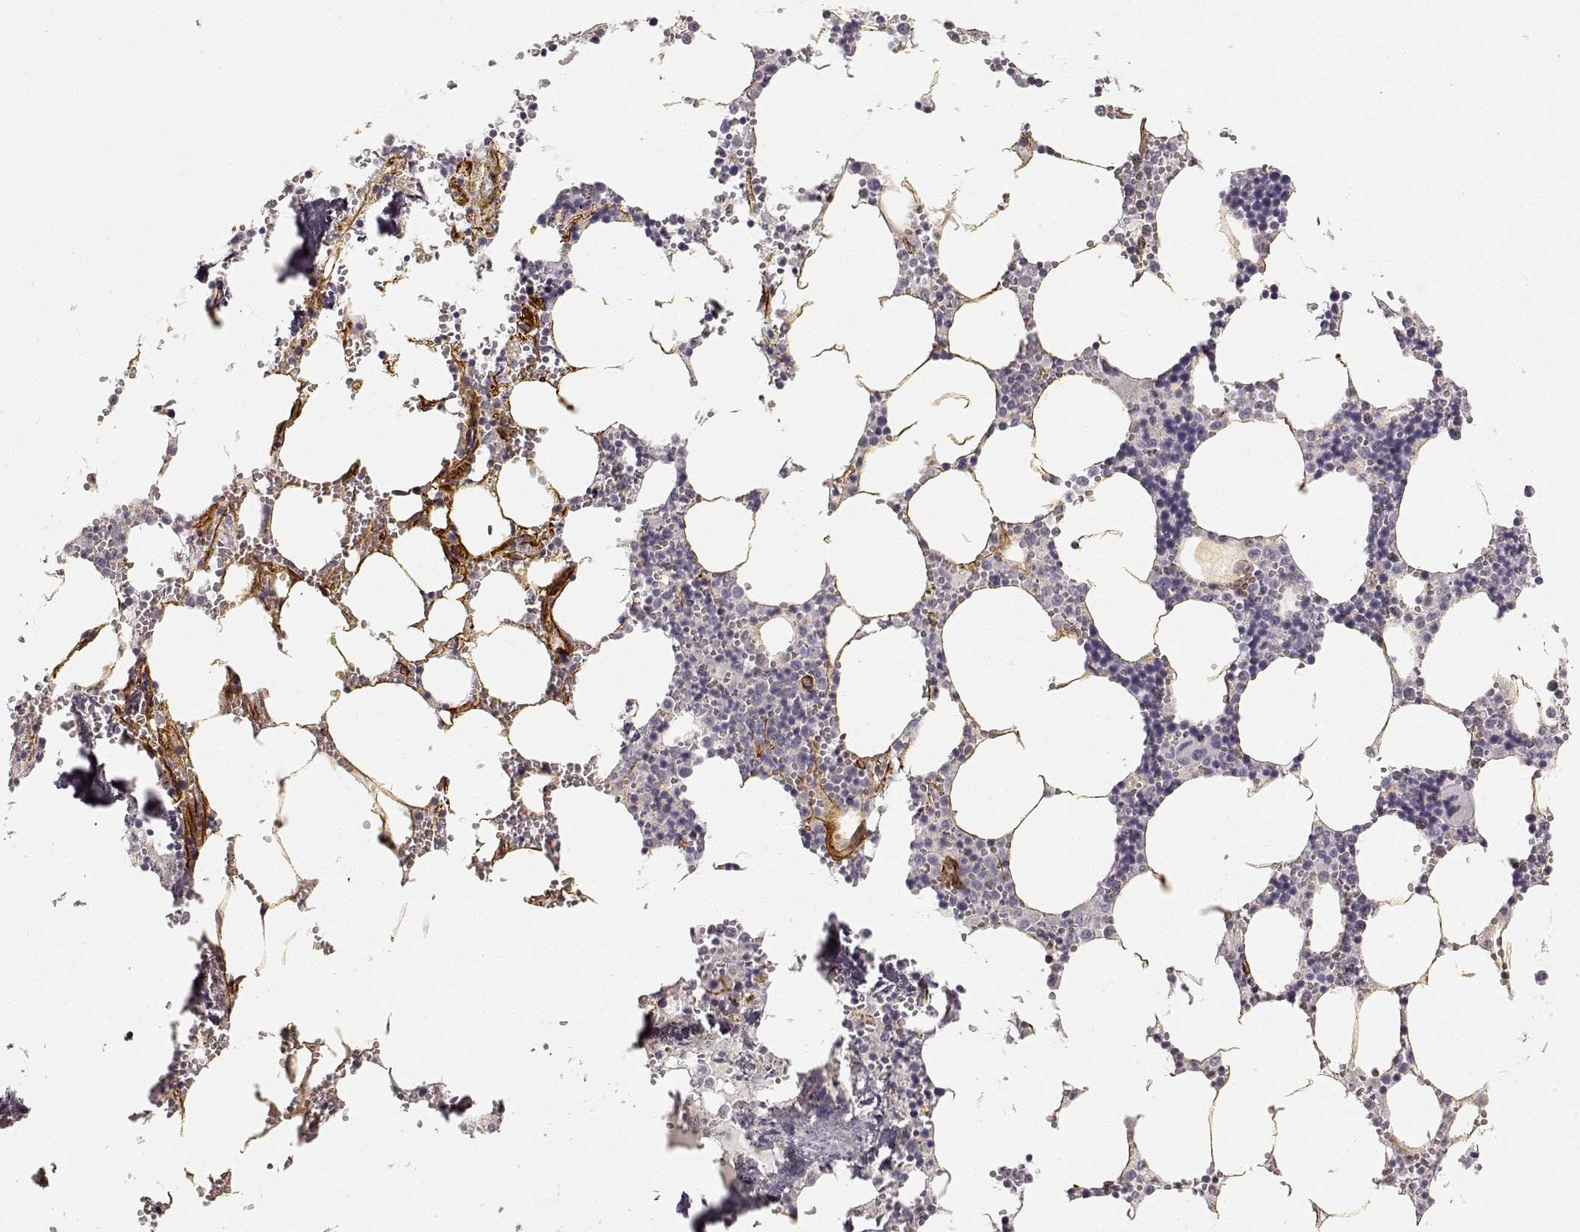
{"staining": {"intensity": "negative", "quantity": "none", "location": "none"}, "tissue": "bone marrow", "cell_type": "Hematopoietic cells", "image_type": "normal", "snomed": [{"axis": "morphology", "description": "Normal tissue, NOS"}, {"axis": "topography", "description": "Bone marrow"}], "caption": "Immunohistochemical staining of unremarkable human bone marrow reveals no significant positivity in hematopoietic cells.", "gene": "LAMA4", "patient": {"sex": "male", "age": 54}}